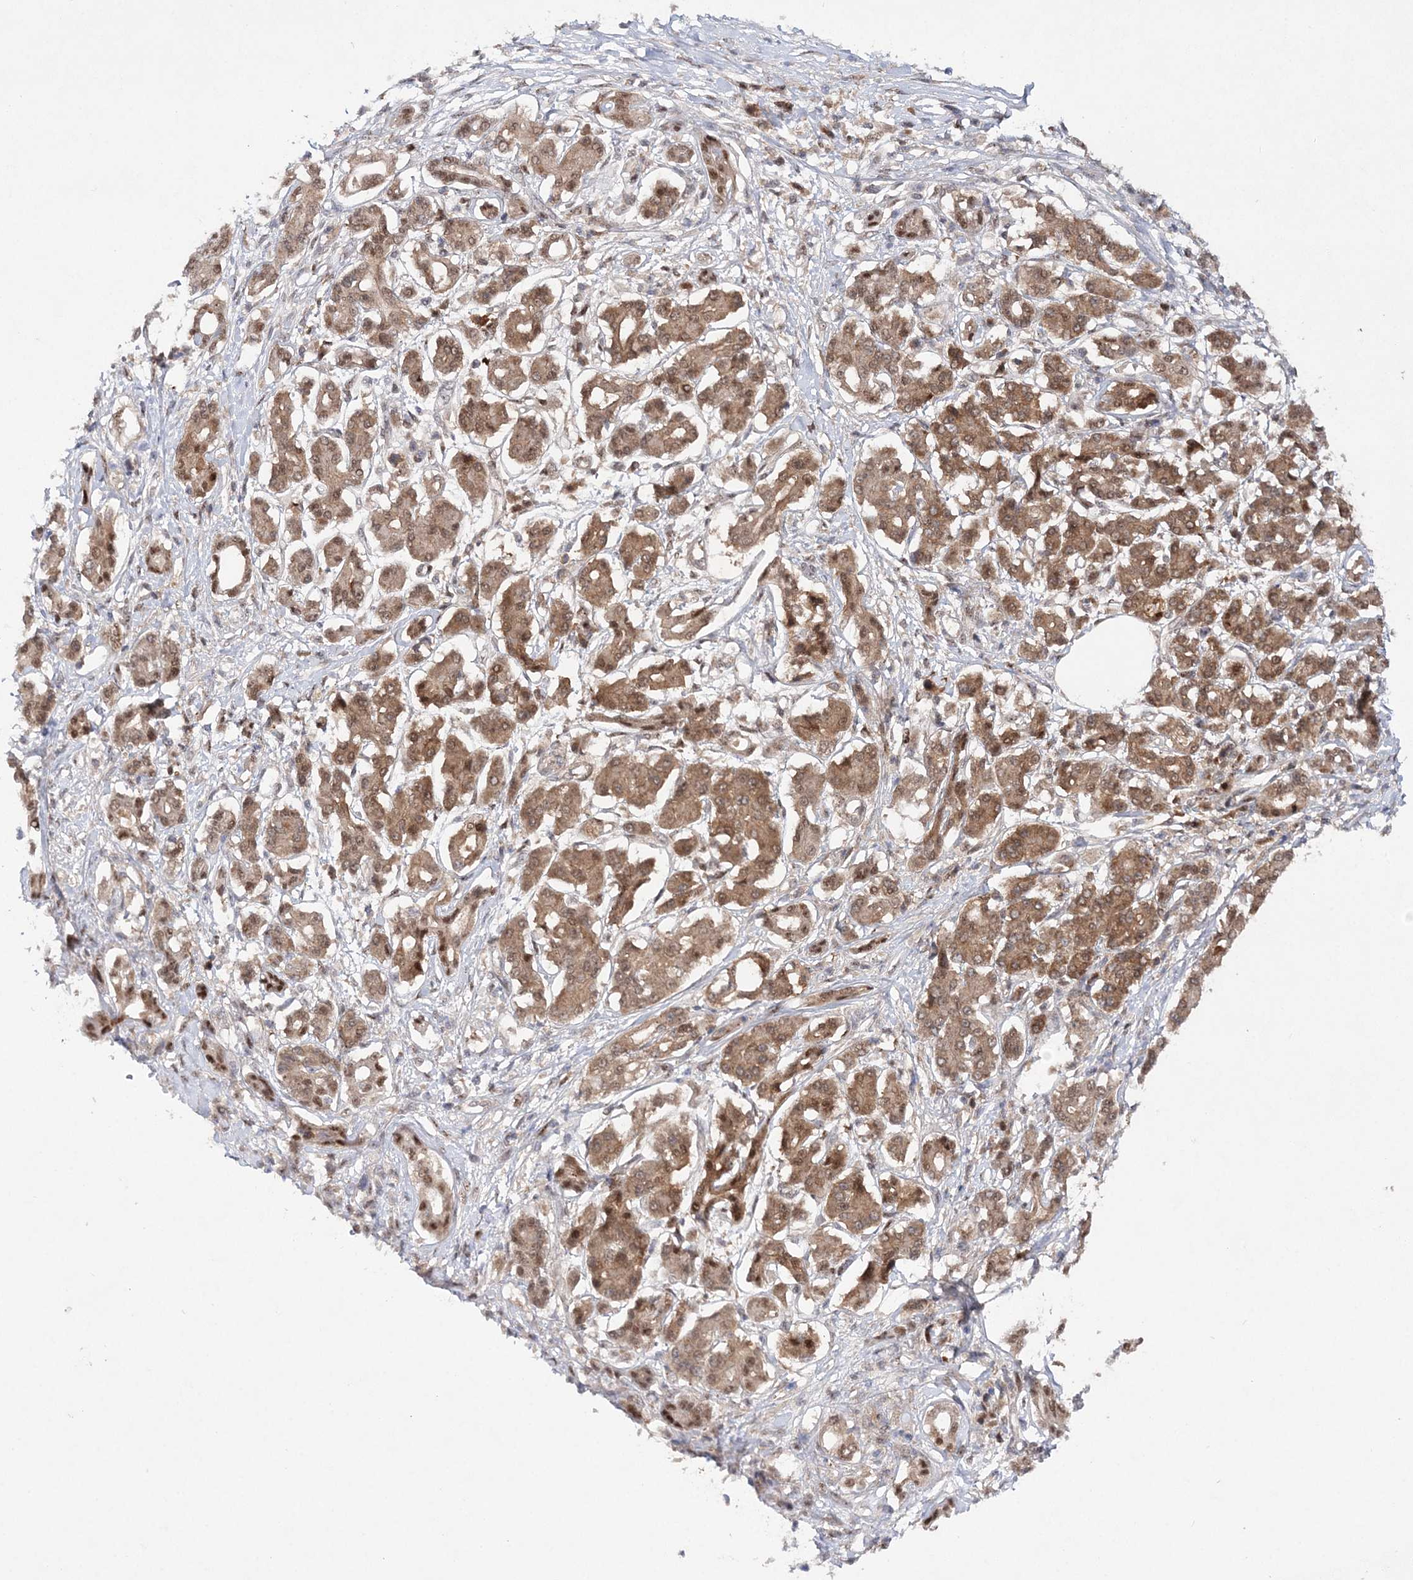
{"staining": {"intensity": "moderate", "quantity": ">75%", "location": "cytoplasmic/membranous"}, "tissue": "pancreatic cancer", "cell_type": "Tumor cells", "image_type": "cancer", "snomed": [{"axis": "morphology", "description": "Adenocarcinoma, NOS"}, {"axis": "topography", "description": "Pancreas"}], "caption": "A medium amount of moderate cytoplasmic/membranous positivity is appreciated in approximately >75% of tumor cells in pancreatic adenocarcinoma tissue.", "gene": "NIF3L1", "patient": {"sex": "female", "age": 56}}